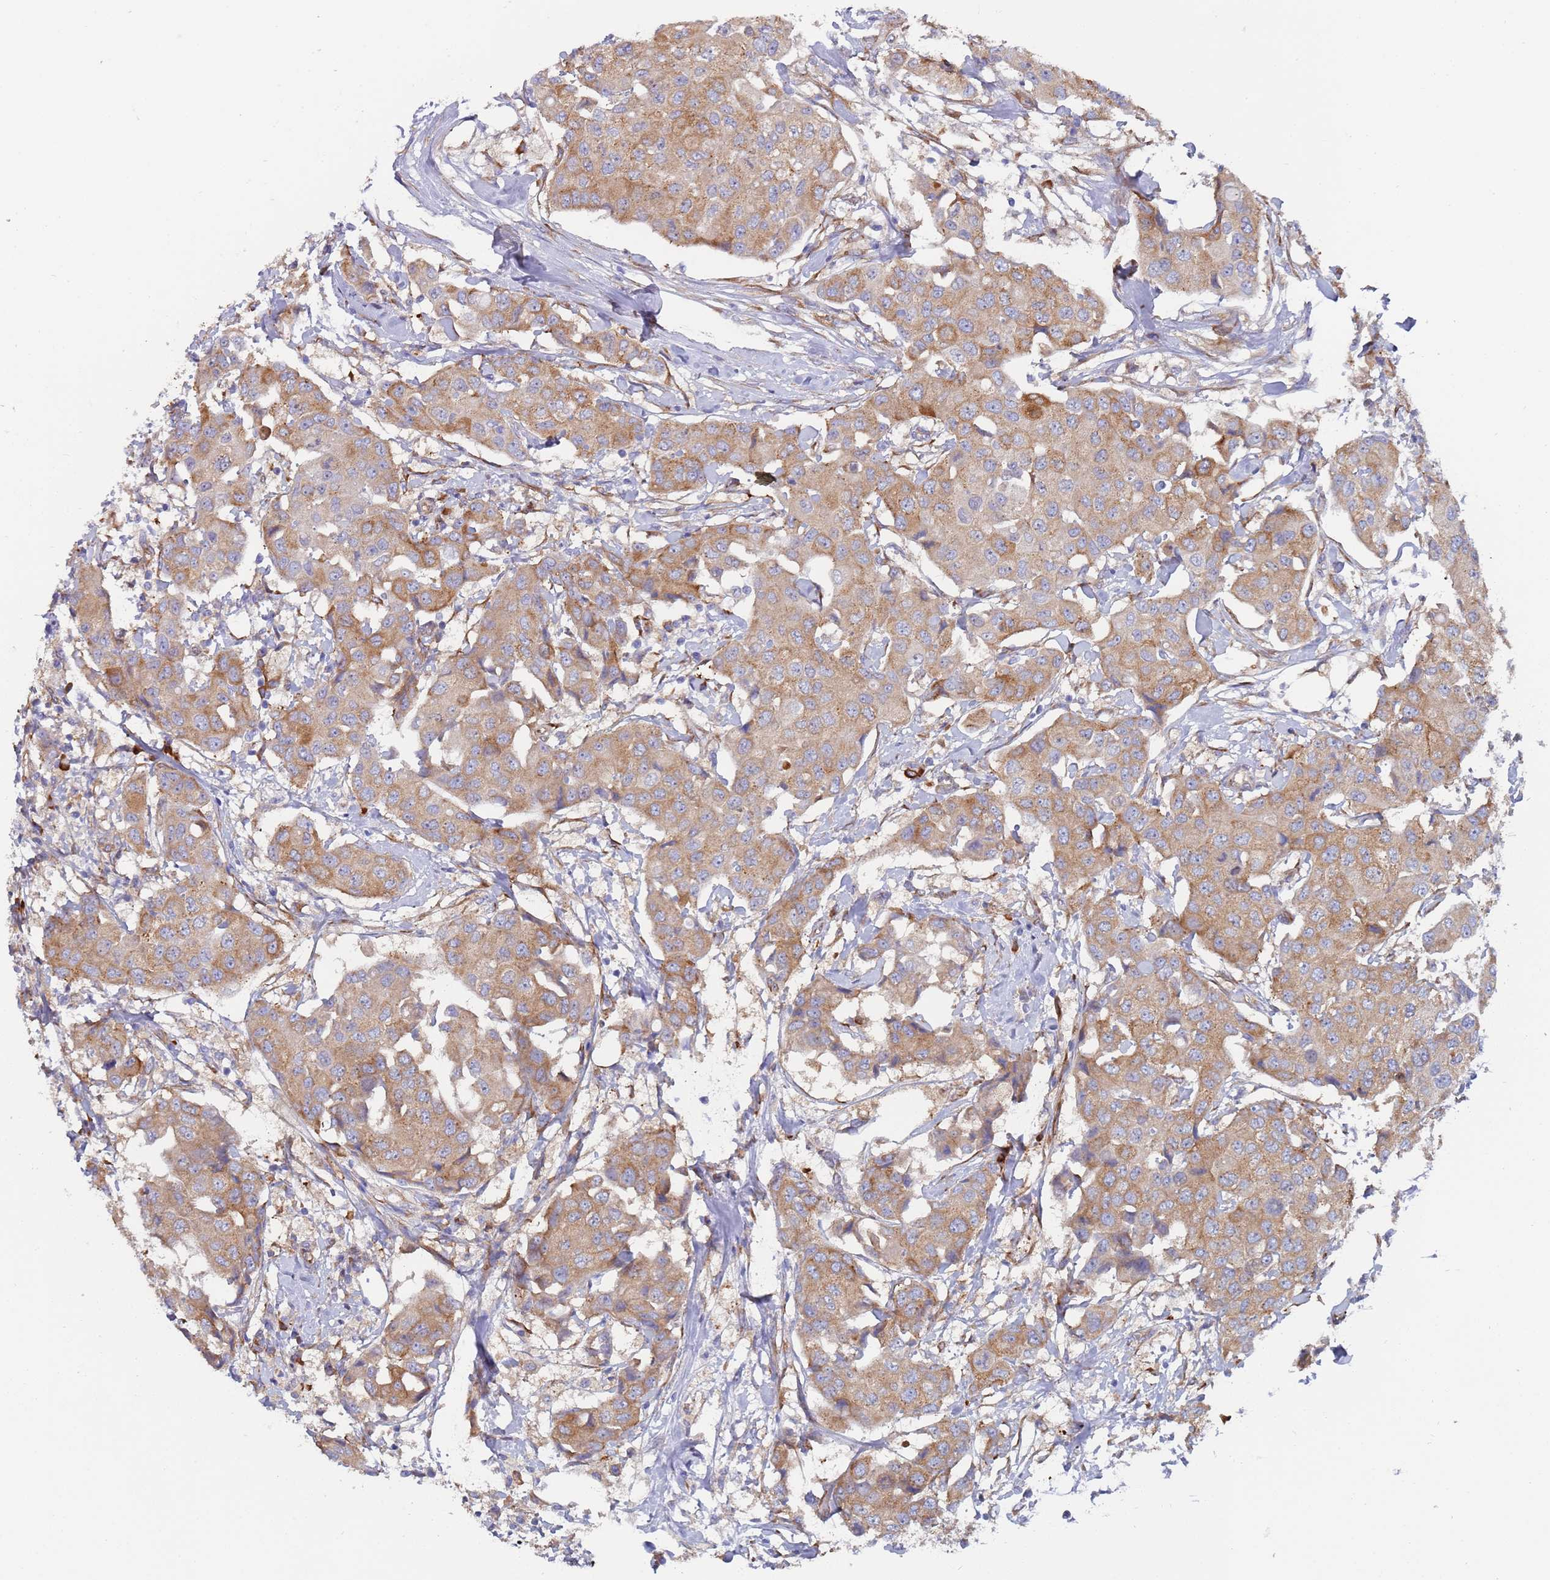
{"staining": {"intensity": "moderate", "quantity": ">75%", "location": "cytoplasmic/membranous"}, "tissue": "breast cancer", "cell_type": "Tumor cells", "image_type": "cancer", "snomed": [{"axis": "morphology", "description": "Duct carcinoma"}, {"axis": "topography", "description": "Breast"}, {"axis": "topography", "description": "Lymph node"}], "caption": "Breast intraductal carcinoma was stained to show a protein in brown. There is medium levels of moderate cytoplasmic/membranous expression in approximately >75% of tumor cells. (DAB (3,3'-diaminobenzidine) IHC, brown staining for protein, blue staining for nuclei).", "gene": "ZNF844", "patient": {"sex": "female", "age": 80}}